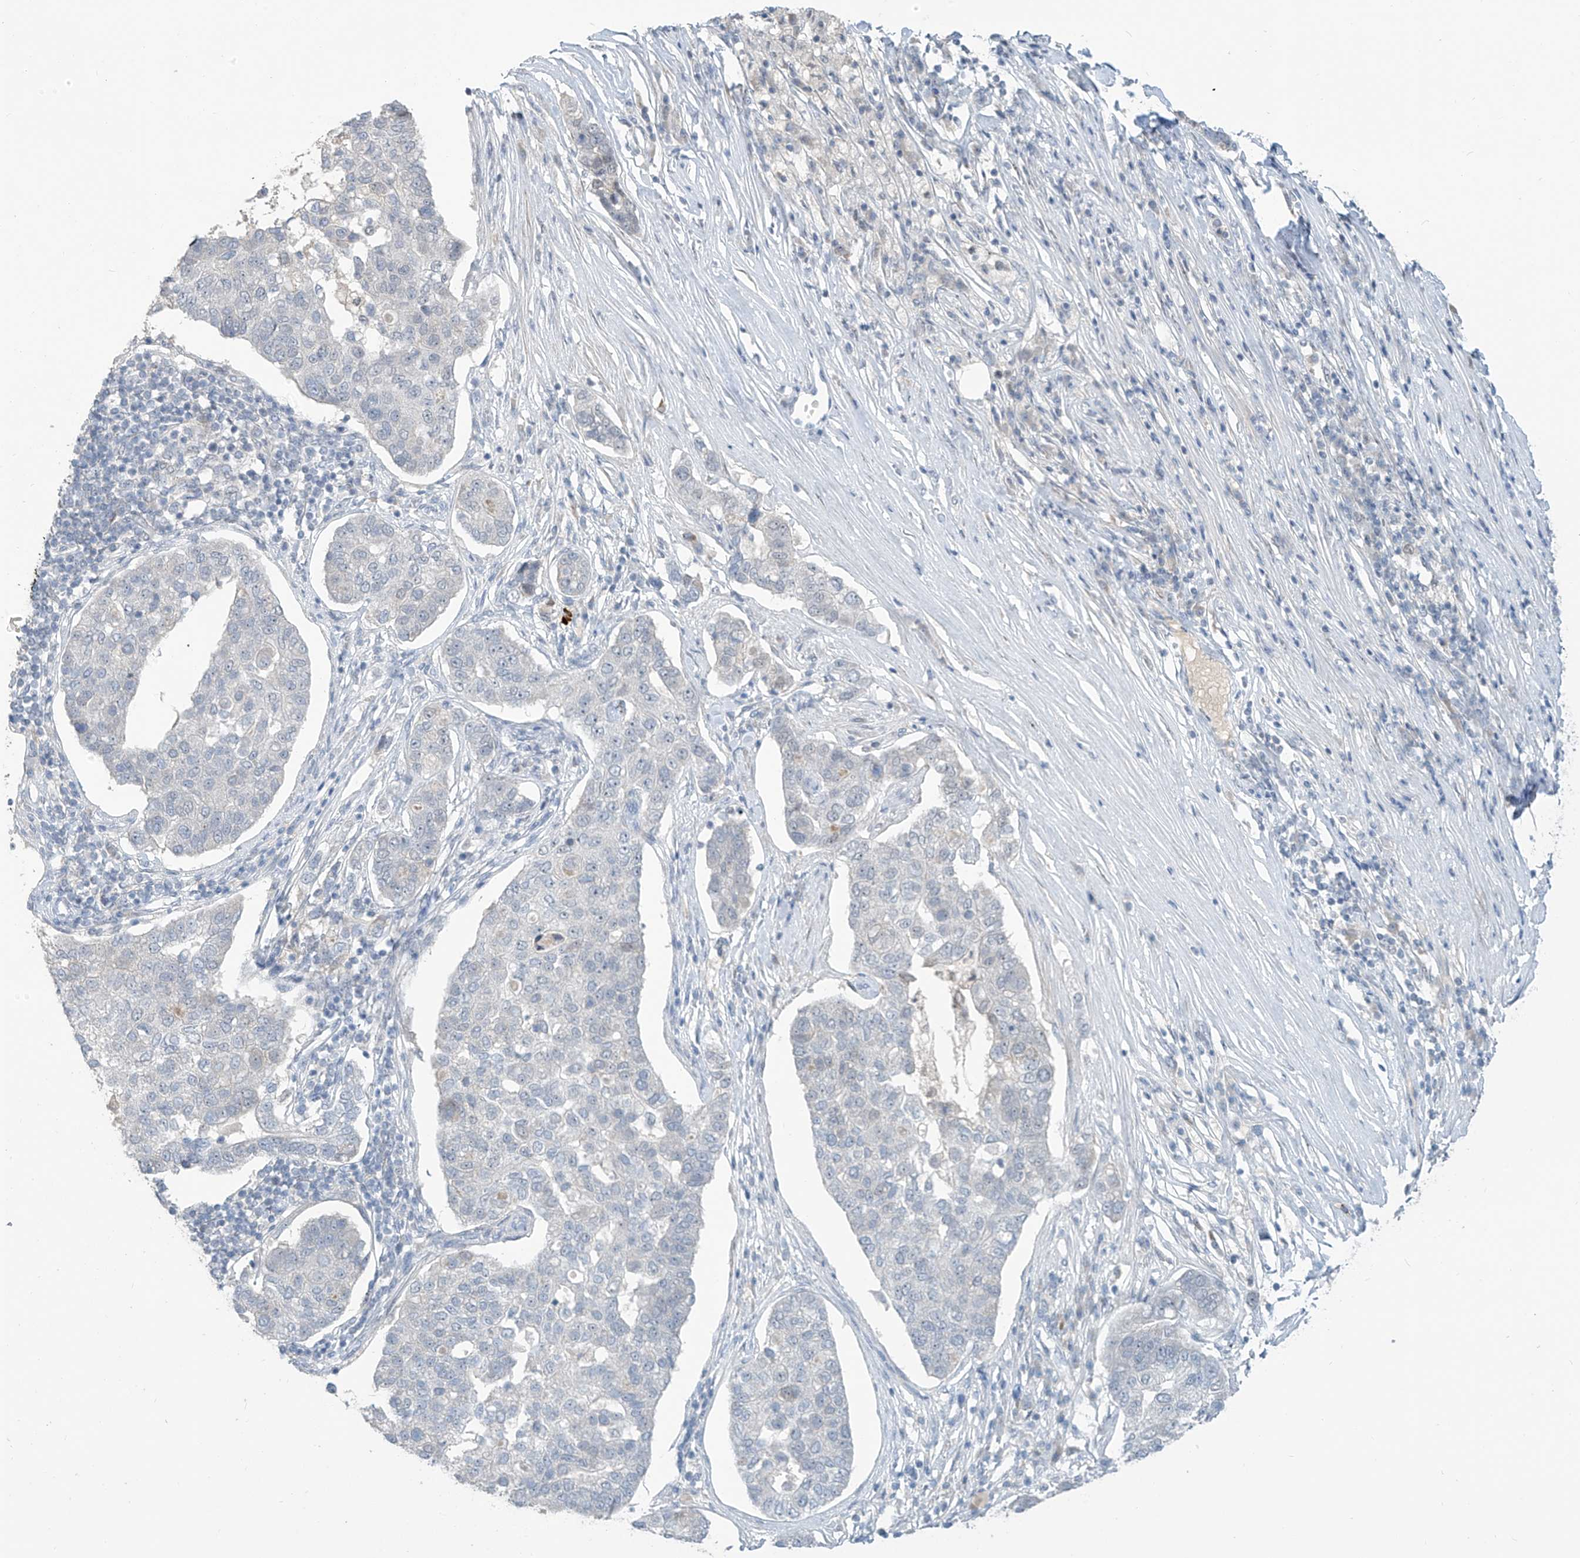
{"staining": {"intensity": "negative", "quantity": "none", "location": "none"}, "tissue": "pancreatic cancer", "cell_type": "Tumor cells", "image_type": "cancer", "snomed": [{"axis": "morphology", "description": "Adenocarcinoma, NOS"}, {"axis": "topography", "description": "Pancreas"}], "caption": "The histopathology image reveals no significant staining in tumor cells of pancreatic adenocarcinoma.", "gene": "METAP1D", "patient": {"sex": "female", "age": 61}}